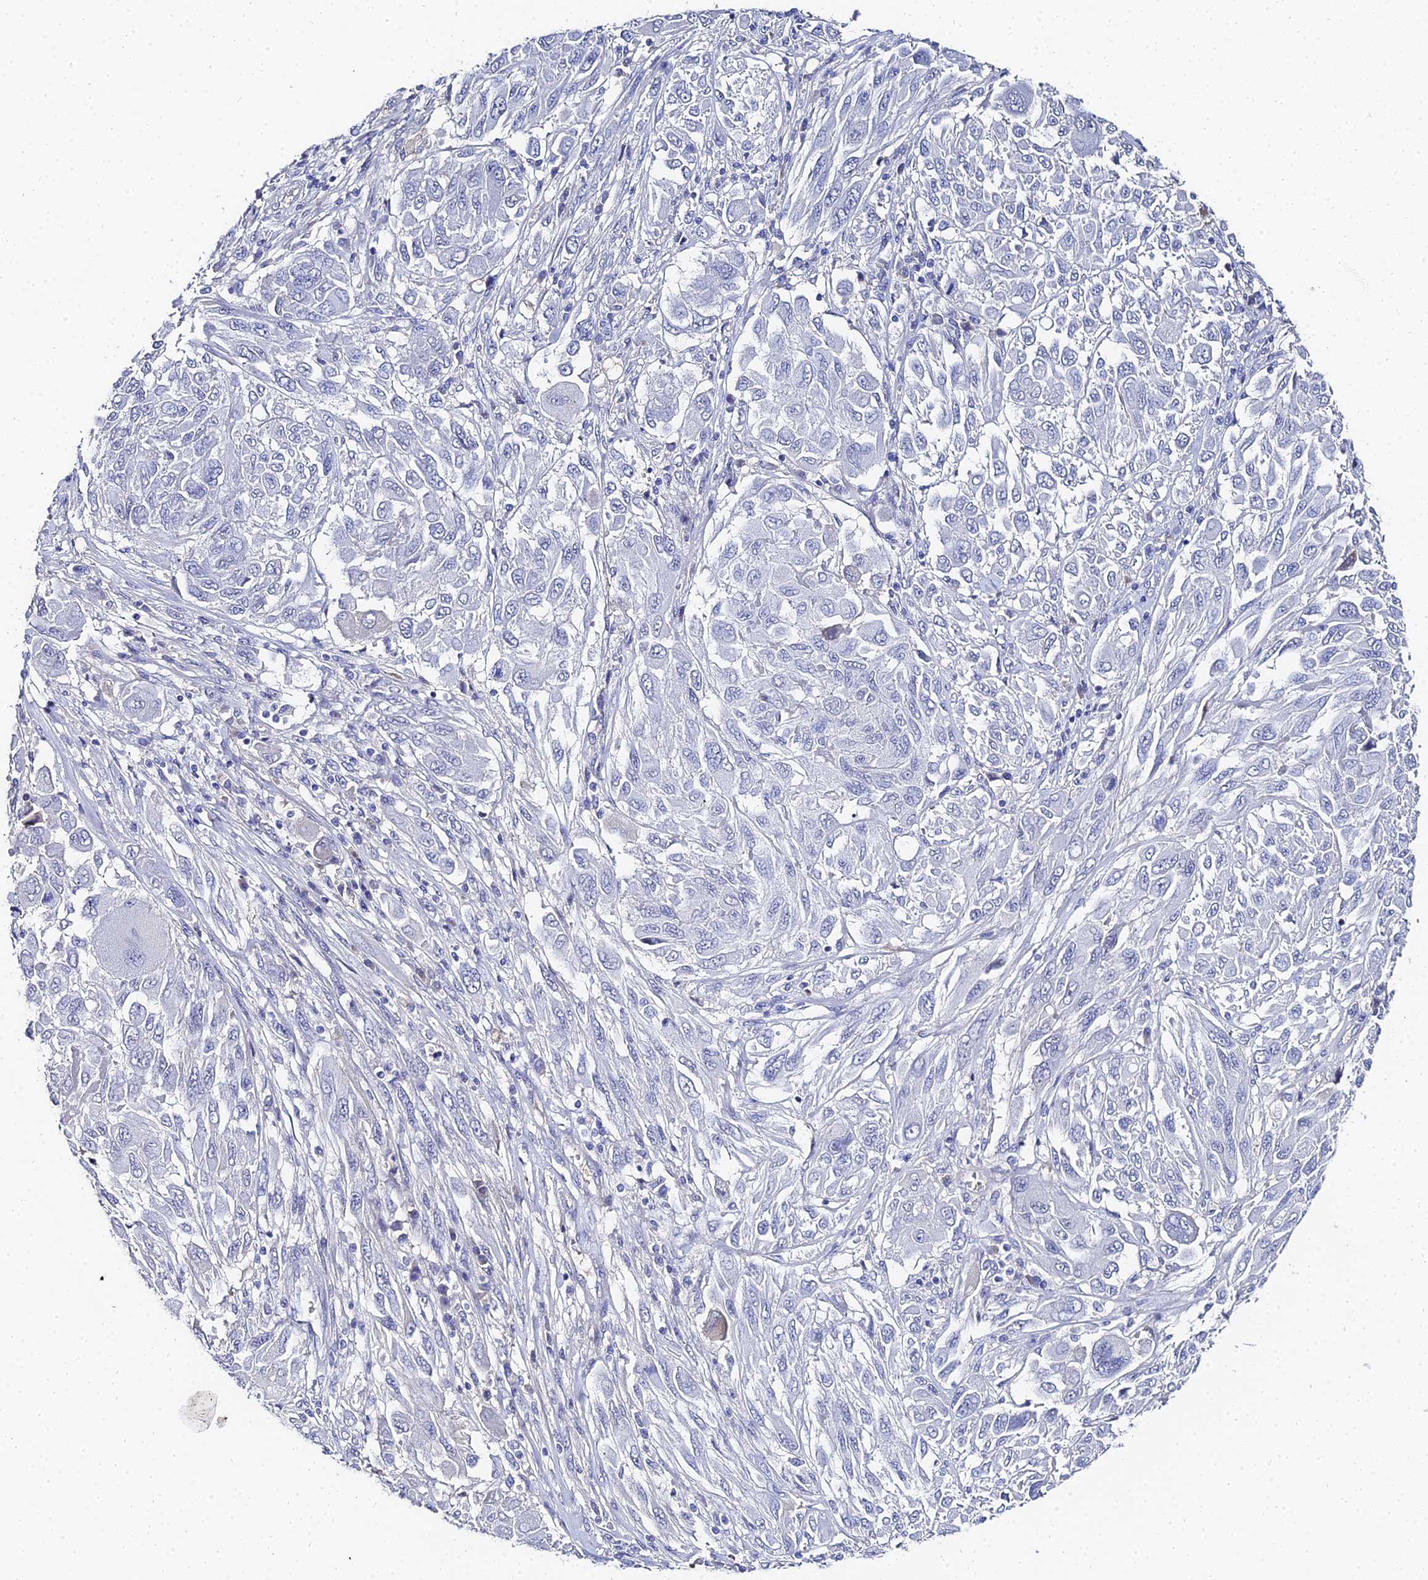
{"staining": {"intensity": "negative", "quantity": "none", "location": "none"}, "tissue": "melanoma", "cell_type": "Tumor cells", "image_type": "cancer", "snomed": [{"axis": "morphology", "description": "Malignant melanoma, NOS"}, {"axis": "topography", "description": "Skin"}], "caption": "Image shows no significant protein positivity in tumor cells of malignant melanoma.", "gene": "KRT17", "patient": {"sex": "female", "age": 91}}